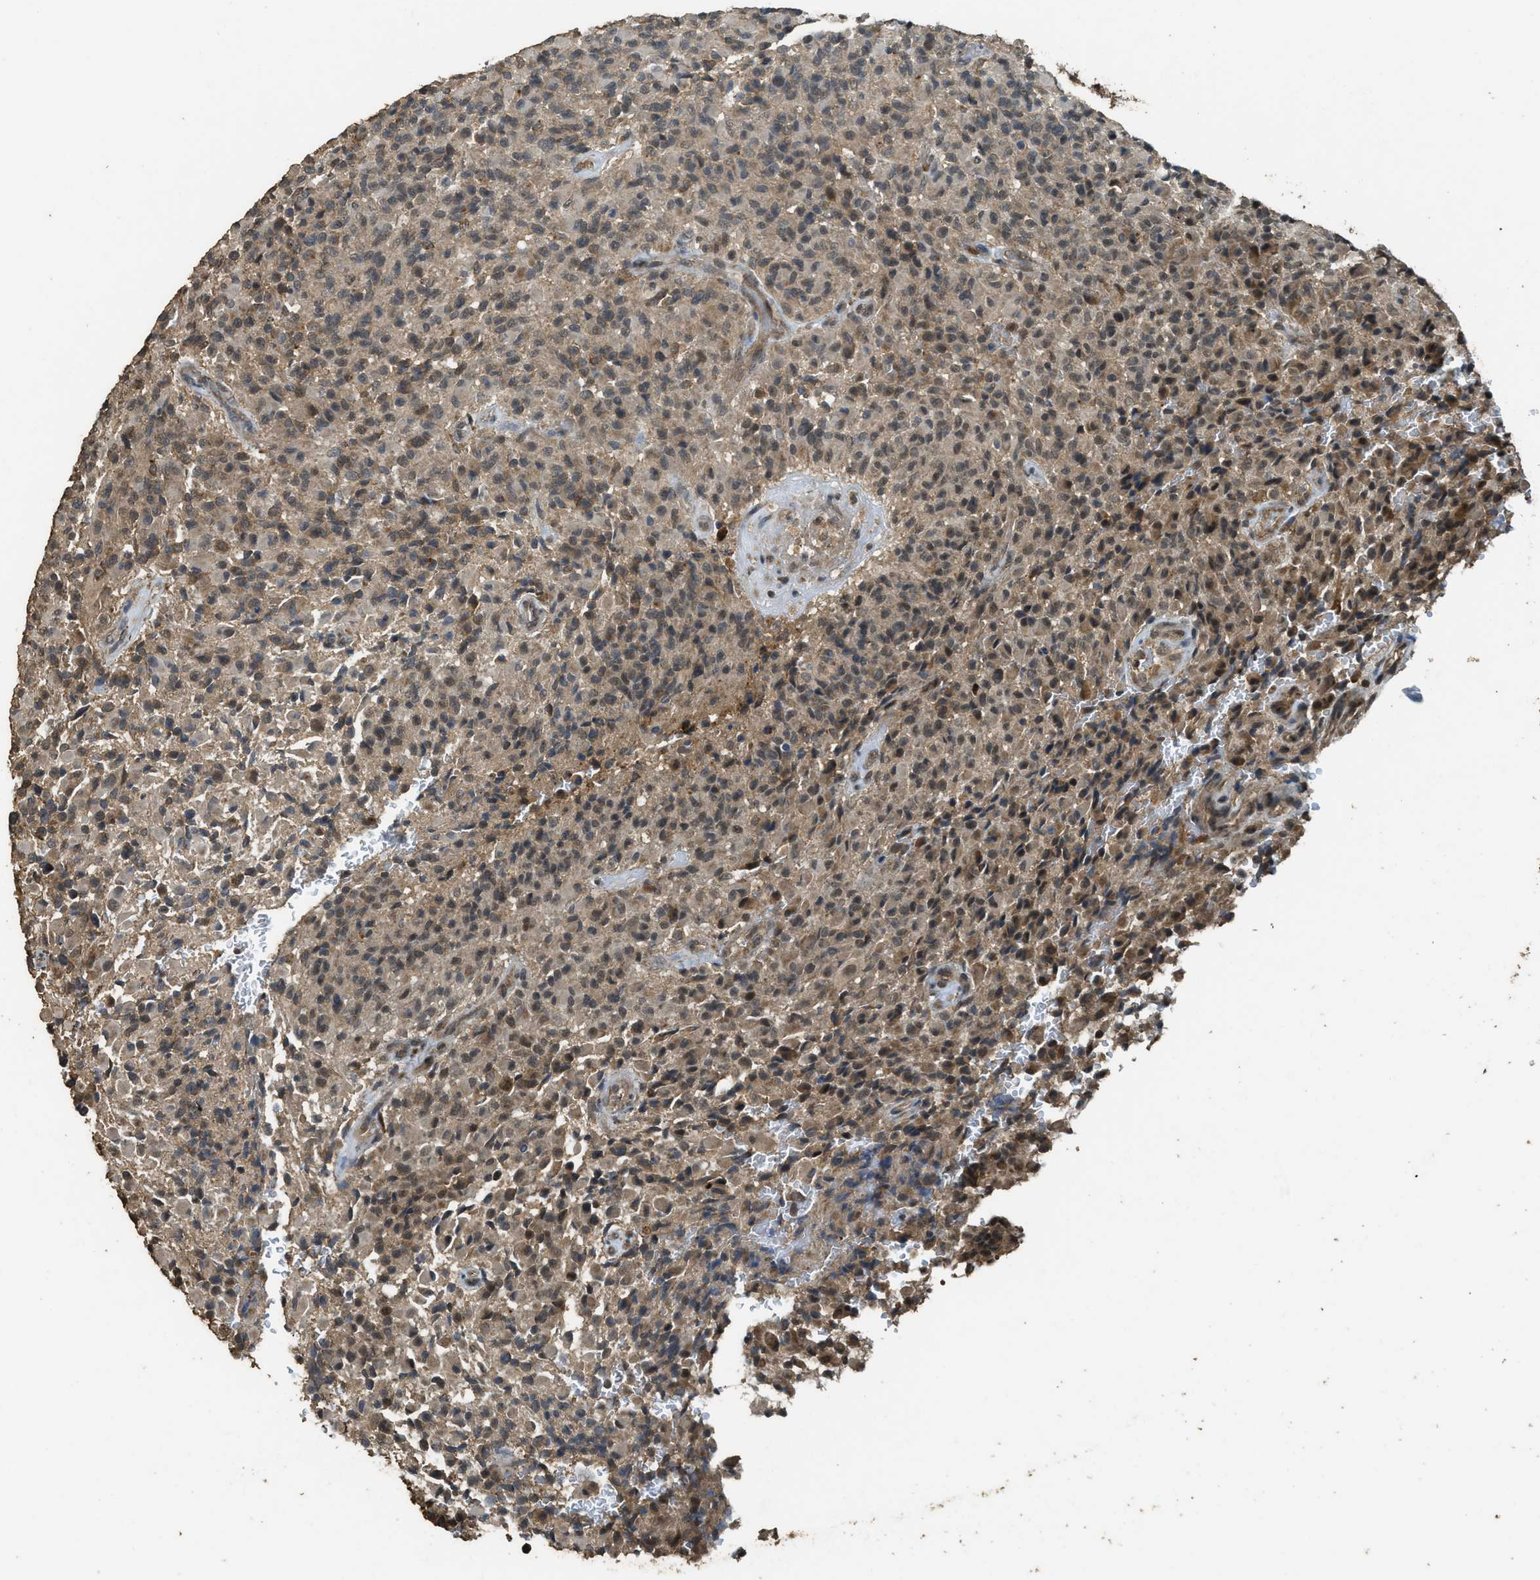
{"staining": {"intensity": "moderate", "quantity": ">75%", "location": "cytoplasmic/membranous"}, "tissue": "glioma", "cell_type": "Tumor cells", "image_type": "cancer", "snomed": [{"axis": "morphology", "description": "Glioma, malignant, High grade"}, {"axis": "topography", "description": "Brain"}], "caption": "Immunohistochemistry staining of malignant high-grade glioma, which demonstrates medium levels of moderate cytoplasmic/membranous staining in approximately >75% of tumor cells indicating moderate cytoplasmic/membranous protein staining. The staining was performed using DAB (3,3'-diaminobenzidine) (brown) for protein detection and nuclei were counterstained in hematoxylin (blue).", "gene": "PPP6R3", "patient": {"sex": "male", "age": 71}}